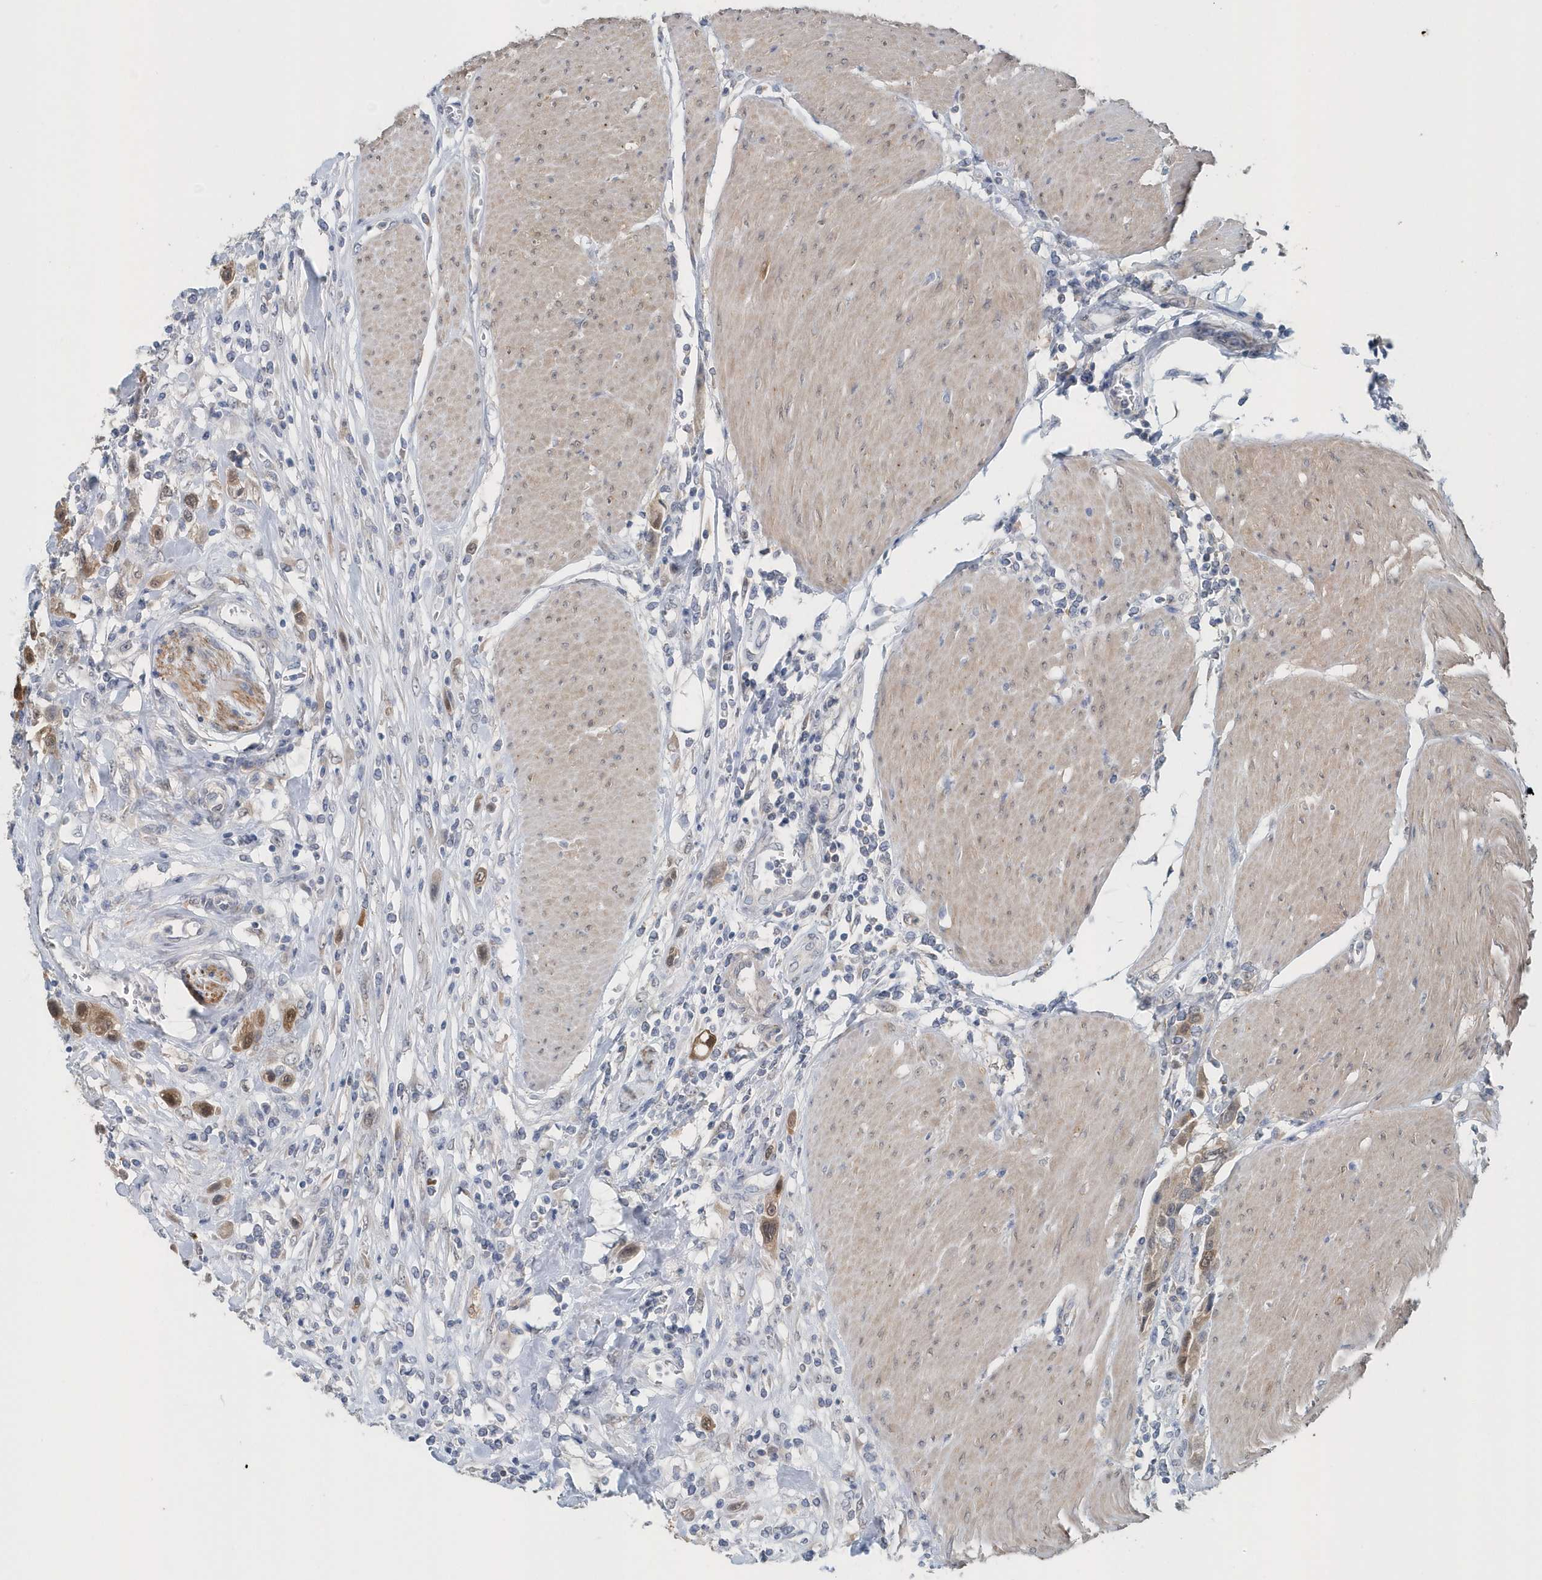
{"staining": {"intensity": "strong", "quantity": ">75%", "location": "cytoplasmic/membranous"}, "tissue": "urothelial cancer", "cell_type": "Tumor cells", "image_type": "cancer", "snomed": [{"axis": "morphology", "description": "Urothelial carcinoma, High grade"}, {"axis": "topography", "description": "Urinary bladder"}], "caption": "Tumor cells display high levels of strong cytoplasmic/membranous expression in approximately >75% of cells in human urothelial cancer. The staining is performed using DAB brown chromogen to label protein expression. The nuclei are counter-stained blue using hematoxylin.", "gene": "PFN2", "patient": {"sex": "male", "age": 50}}